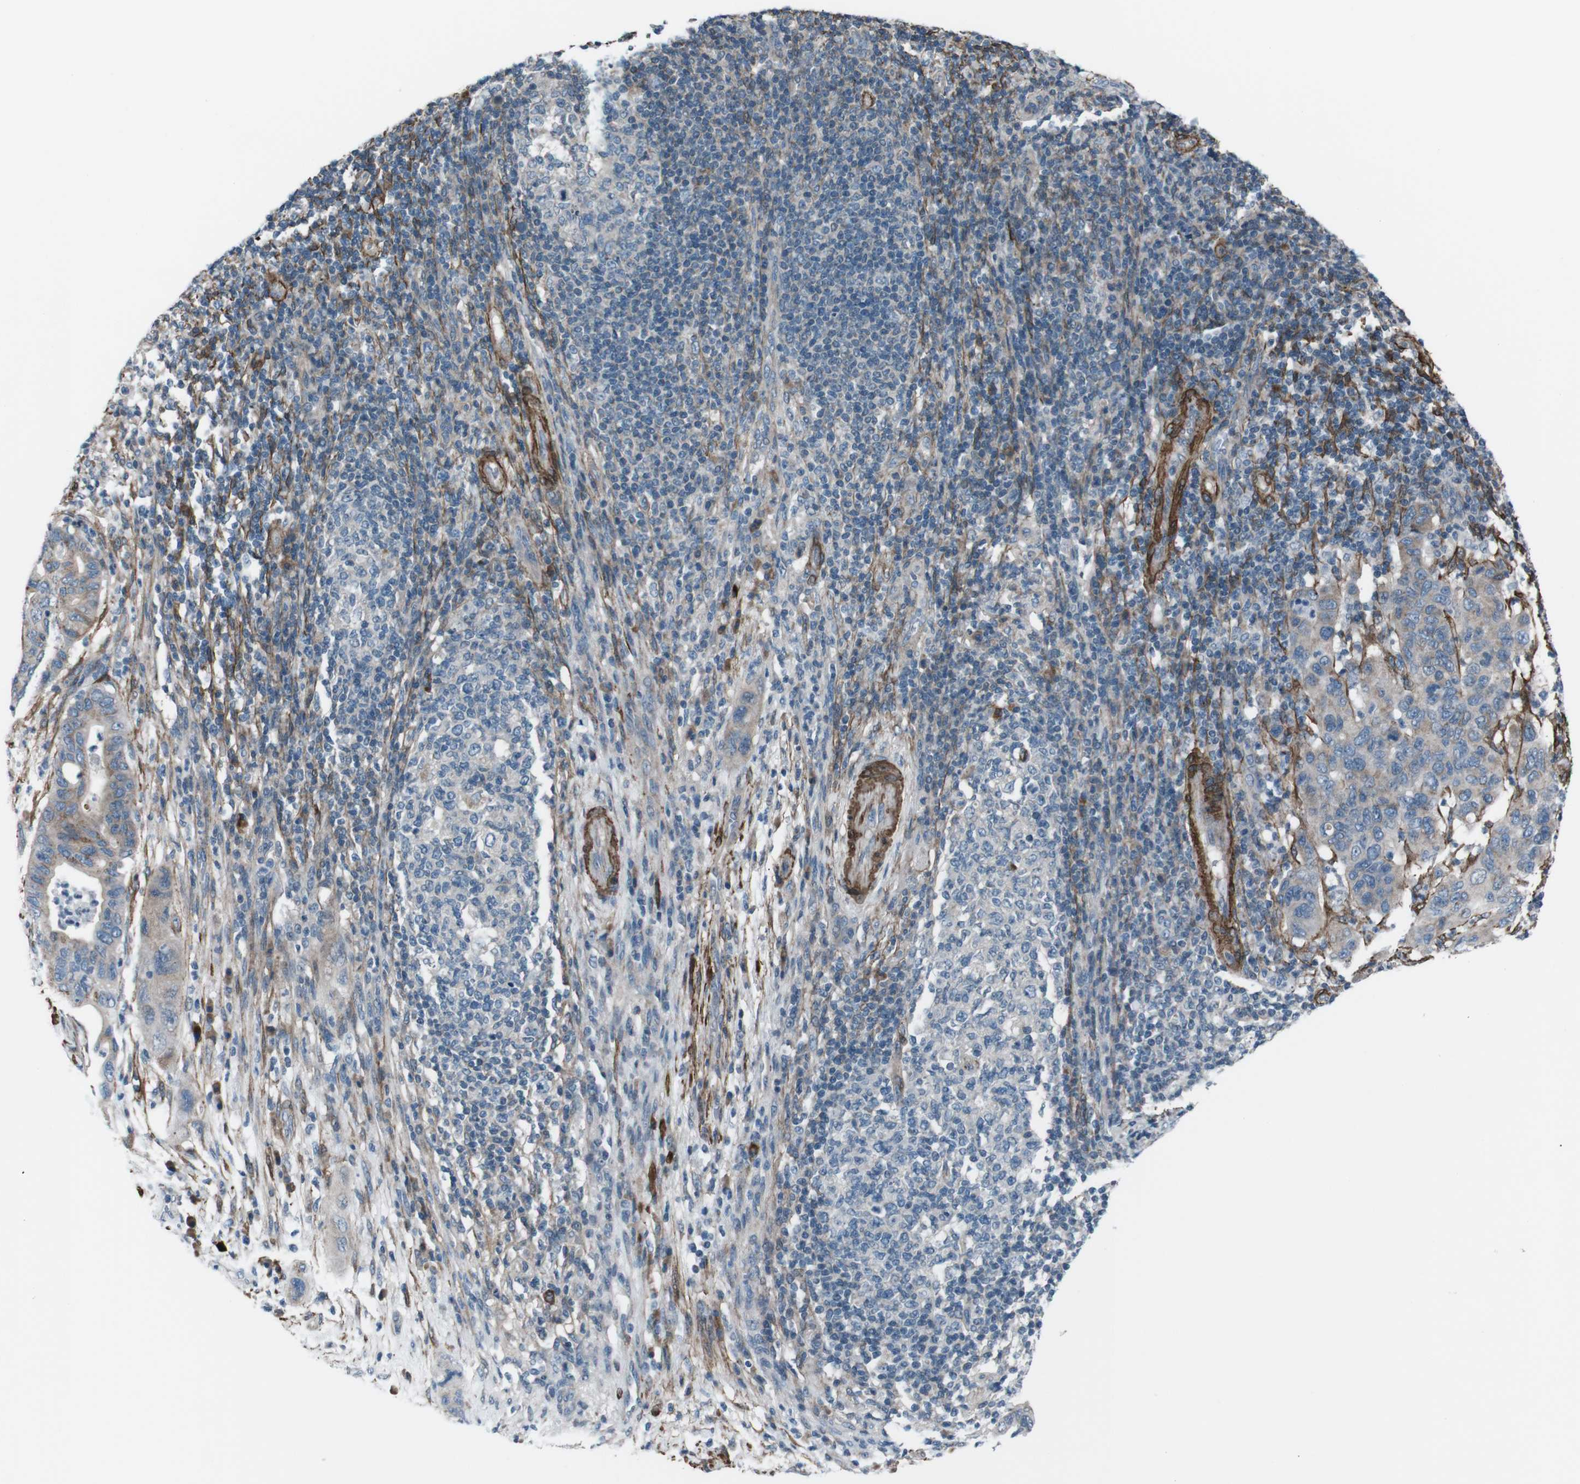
{"staining": {"intensity": "moderate", "quantity": "25%-75%", "location": "cytoplasmic/membranous"}, "tissue": "pancreatic cancer", "cell_type": "Tumor cells", "image_type": "cancer", "snomed": [{"axis": "morphology", "description": "Adenocarcinoma, NOS"}, {"axis": "topography", "description": "Pancreas"}], "caption": "Human pancreatic adenocarcinoma stained for a protein (brown) demonstrates moderate cytoplasmic/membranous positive staining in approximately 25%-75% of tumor cells.", "gene": "PDLIM5", "patient": {"sex": "female", "age": 71}}